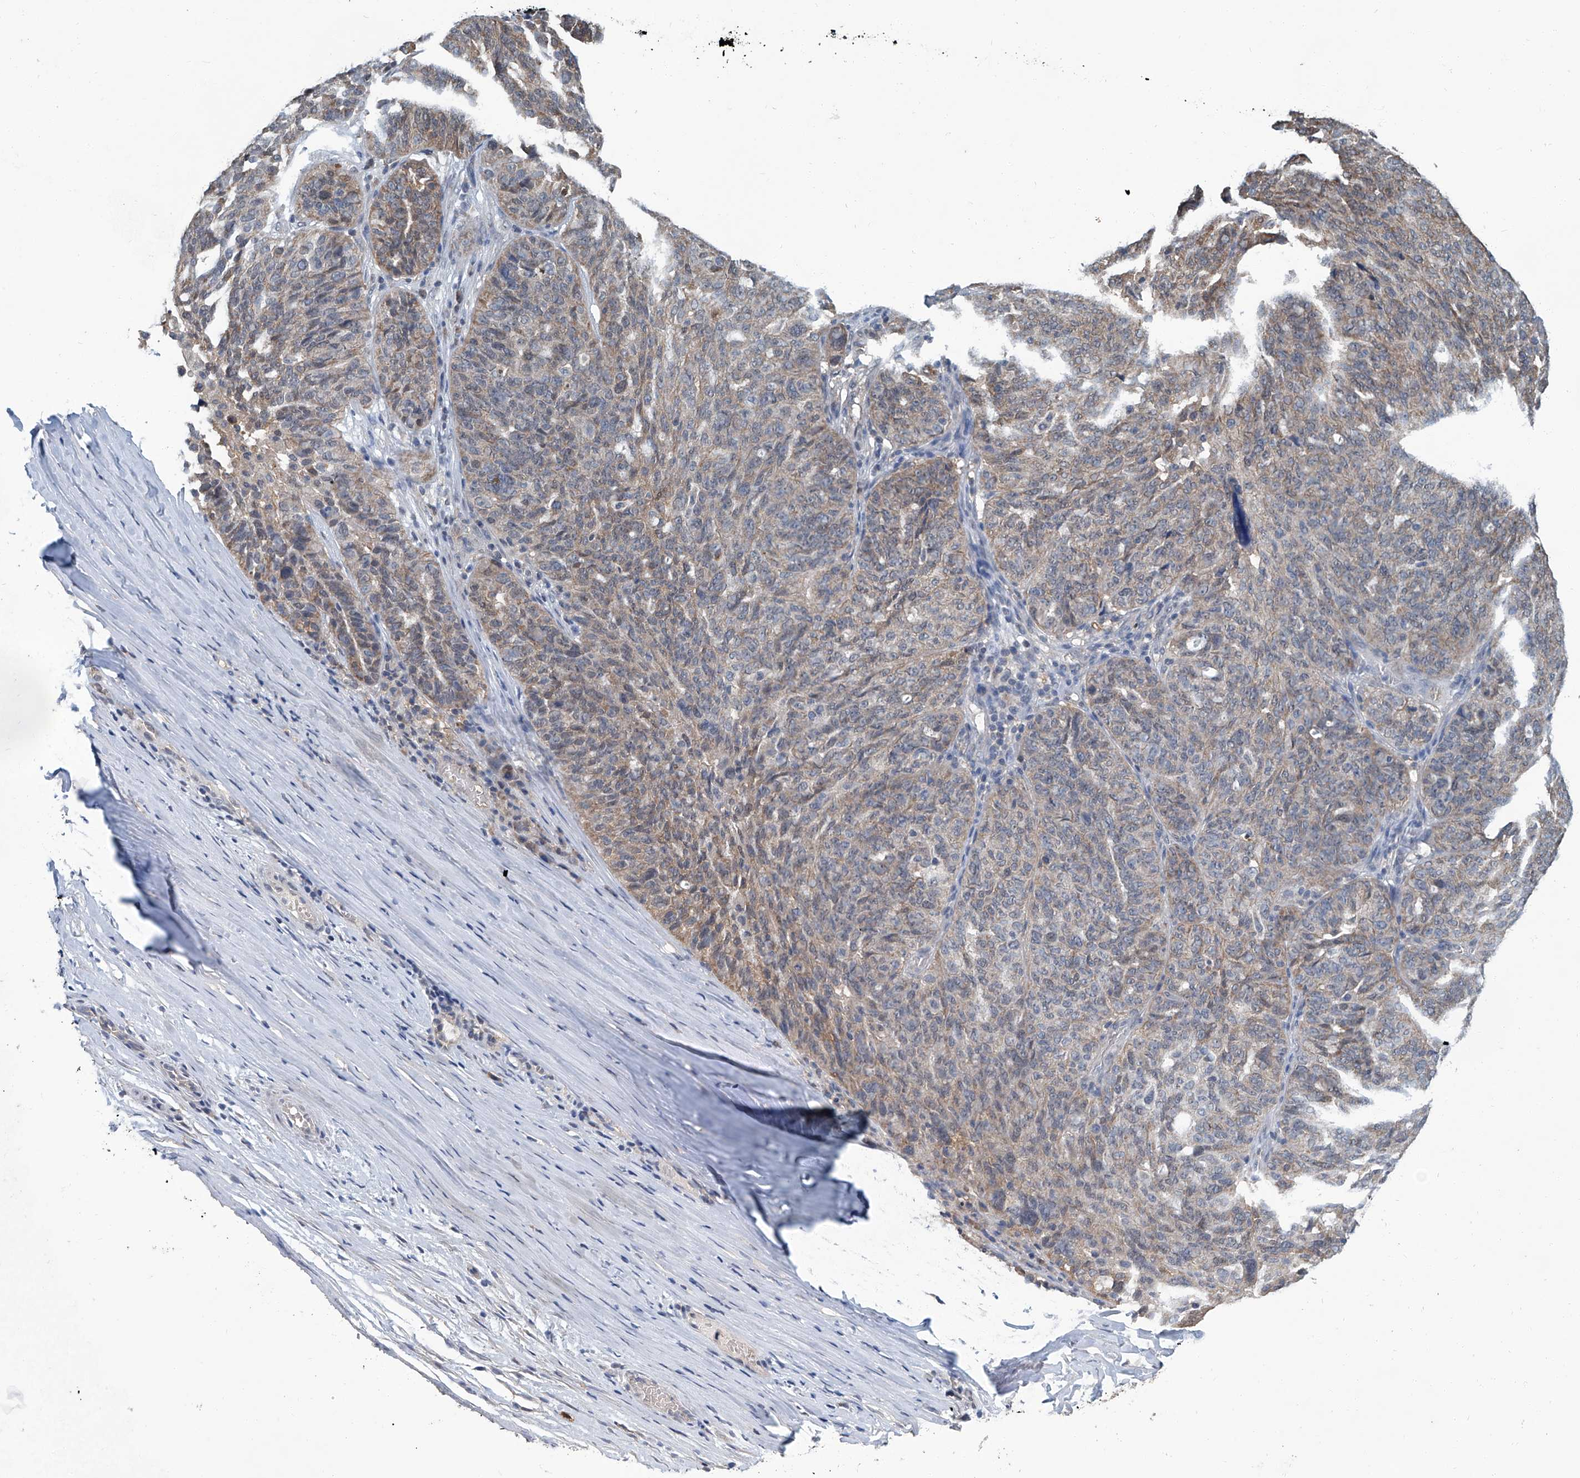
{"staining": {"intensity": "weak", "quantity": "25%-75%", "location": "cytoplasmic/membranous"}, "tissue": "ovarian cancer", "cell_type": "Tumor cells", "image_type": "cancer", "snomed": [{"axis": "morphology", "description": "Cystadenocarcinoma, serous, NOS"}, {"axis": "topography", "description": "Ovary"}], "caption": "Protein staining of ovarian serous cystadenocarcinoma tissue shows weak cytoplasmic/membranous staining in about 25%-75% of tumor cells.", "gene": "CLK1", "patient": {"sex": "female", "age": 59}}